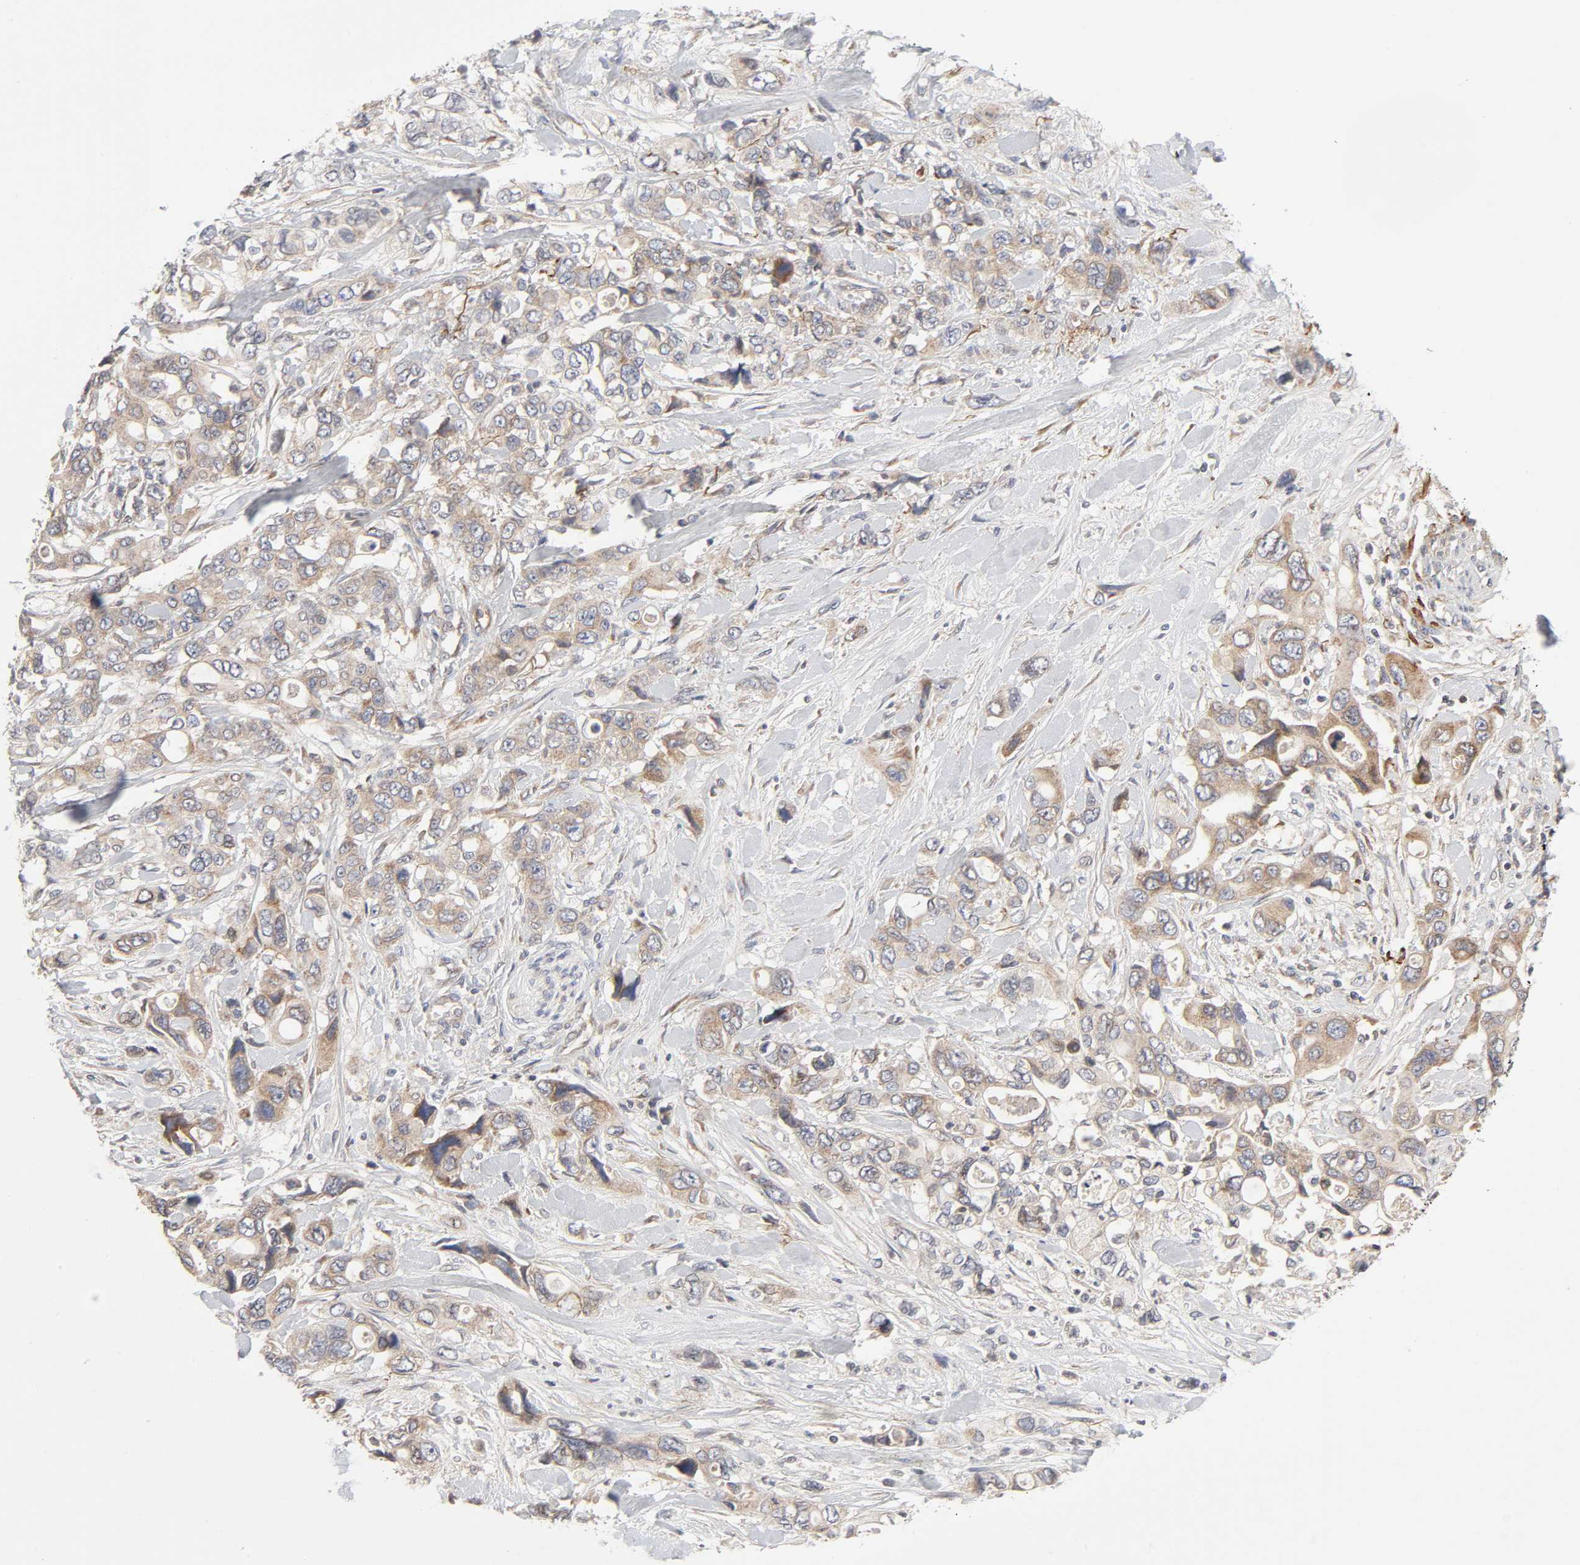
{"staining": {"intensity": "weak", "quantity": ">75%", "location": "cytoplasmic/membranous"}, "tissue": "pancreatic cancer", "cell_type": "Tumor cells", "image_type": "cancer", "snomed": [{"axis": "morphology", "description": "Adenocarcinoma, NOS"}, {"axis": "topography", "description": "Pancreas"}], "caption": "Approximately >75% of tumor cells in human pancreatic cancer demonstrate weak cytoplasmic/membranous protein staining as visualized by brown immunohistochemical staining.", "gene": "IL4R", "patient": {"sex": "male", "age": 46}}